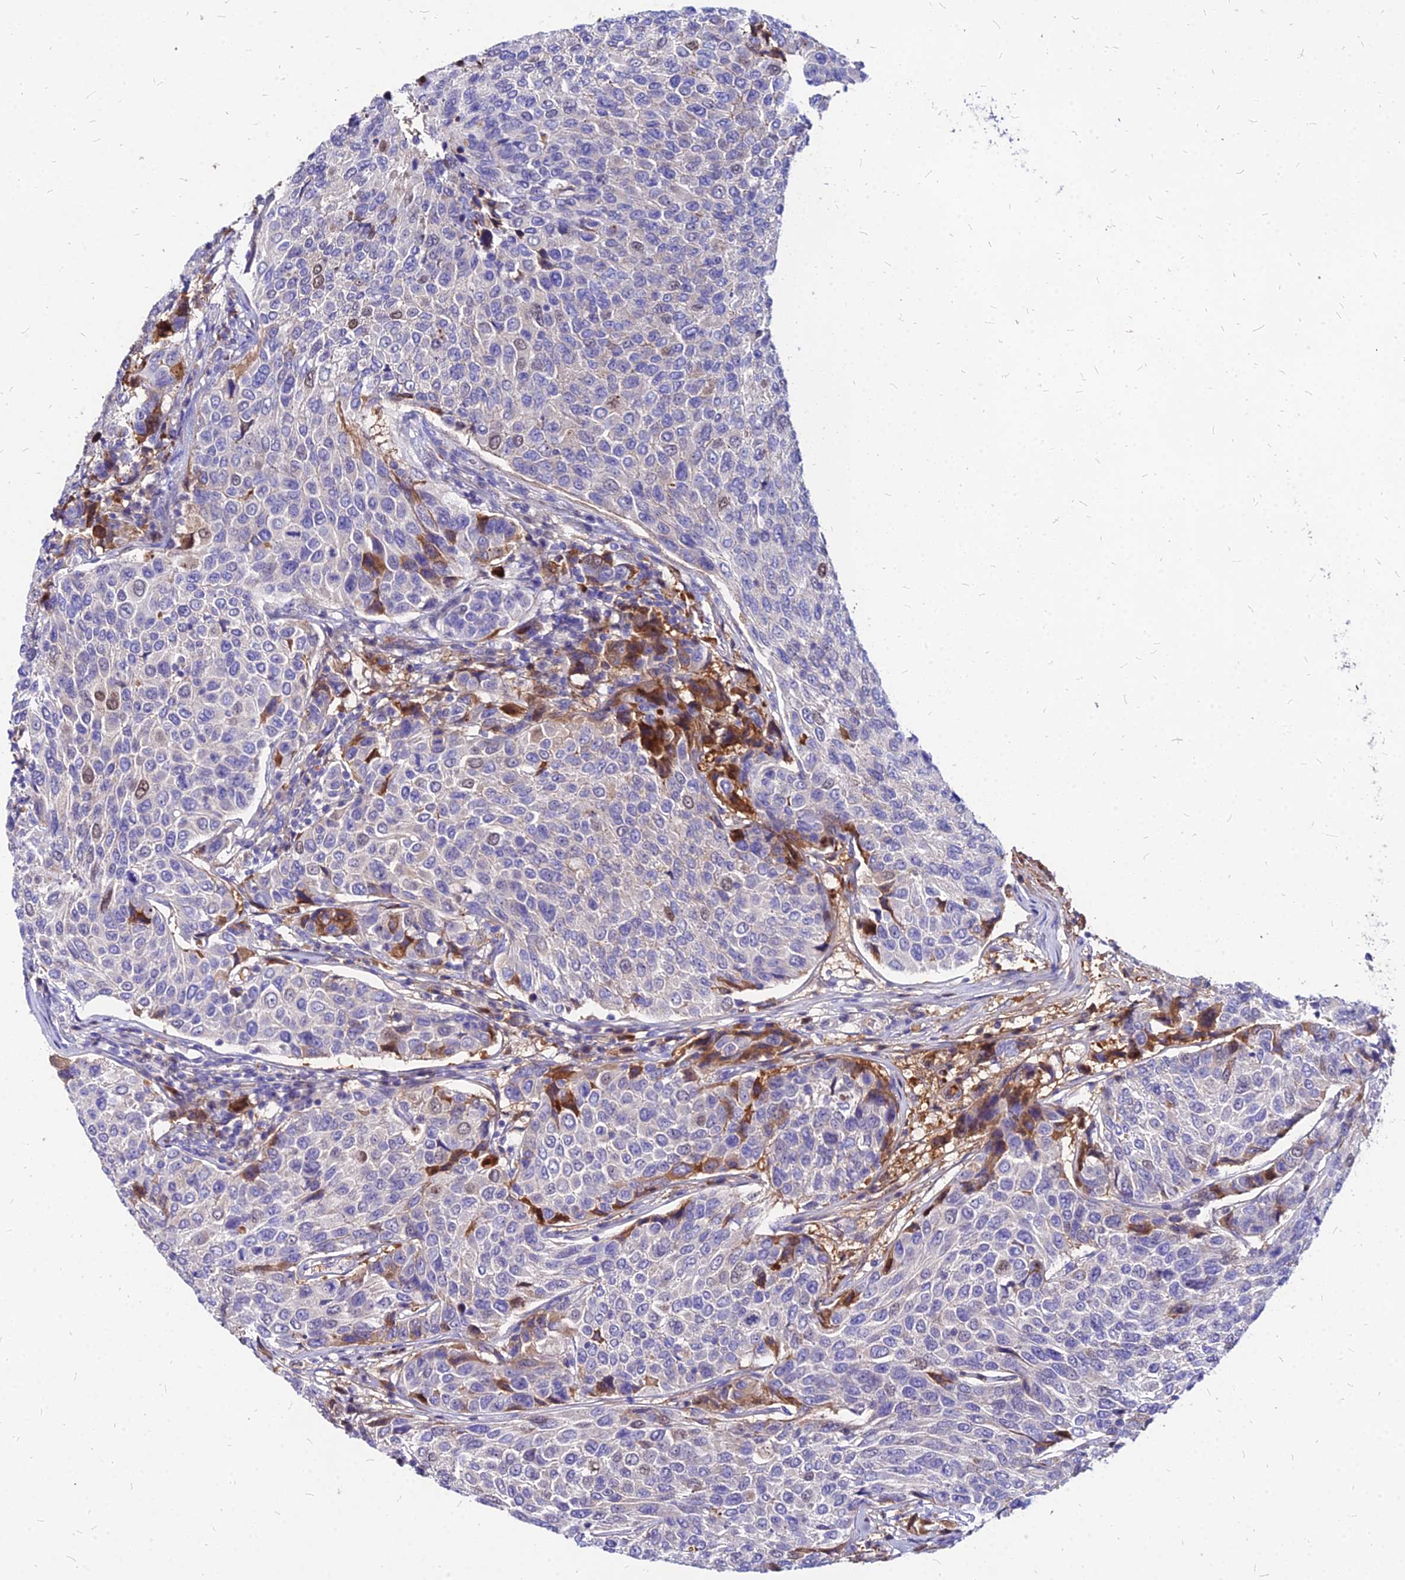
{"staining": {"intensity": "negative", "quantity": "none", "location": "none"}, "tissue": "breast cancer", "cell_type": "Tumor cells", "image_type": "cancer", "snomed": [{"axis": "morphology", "description": "Duct carcinoma"}, {"axis": "topography", "description": "Breast"}], "caption": "This is a histopathology image of immunohistochemistry (IHC) staining of breast invasive ductal carcinoma, which shows no positivity in tumor cells.", "gene": "ACSM6", "patient": {"sex": "female", "age": 55}}